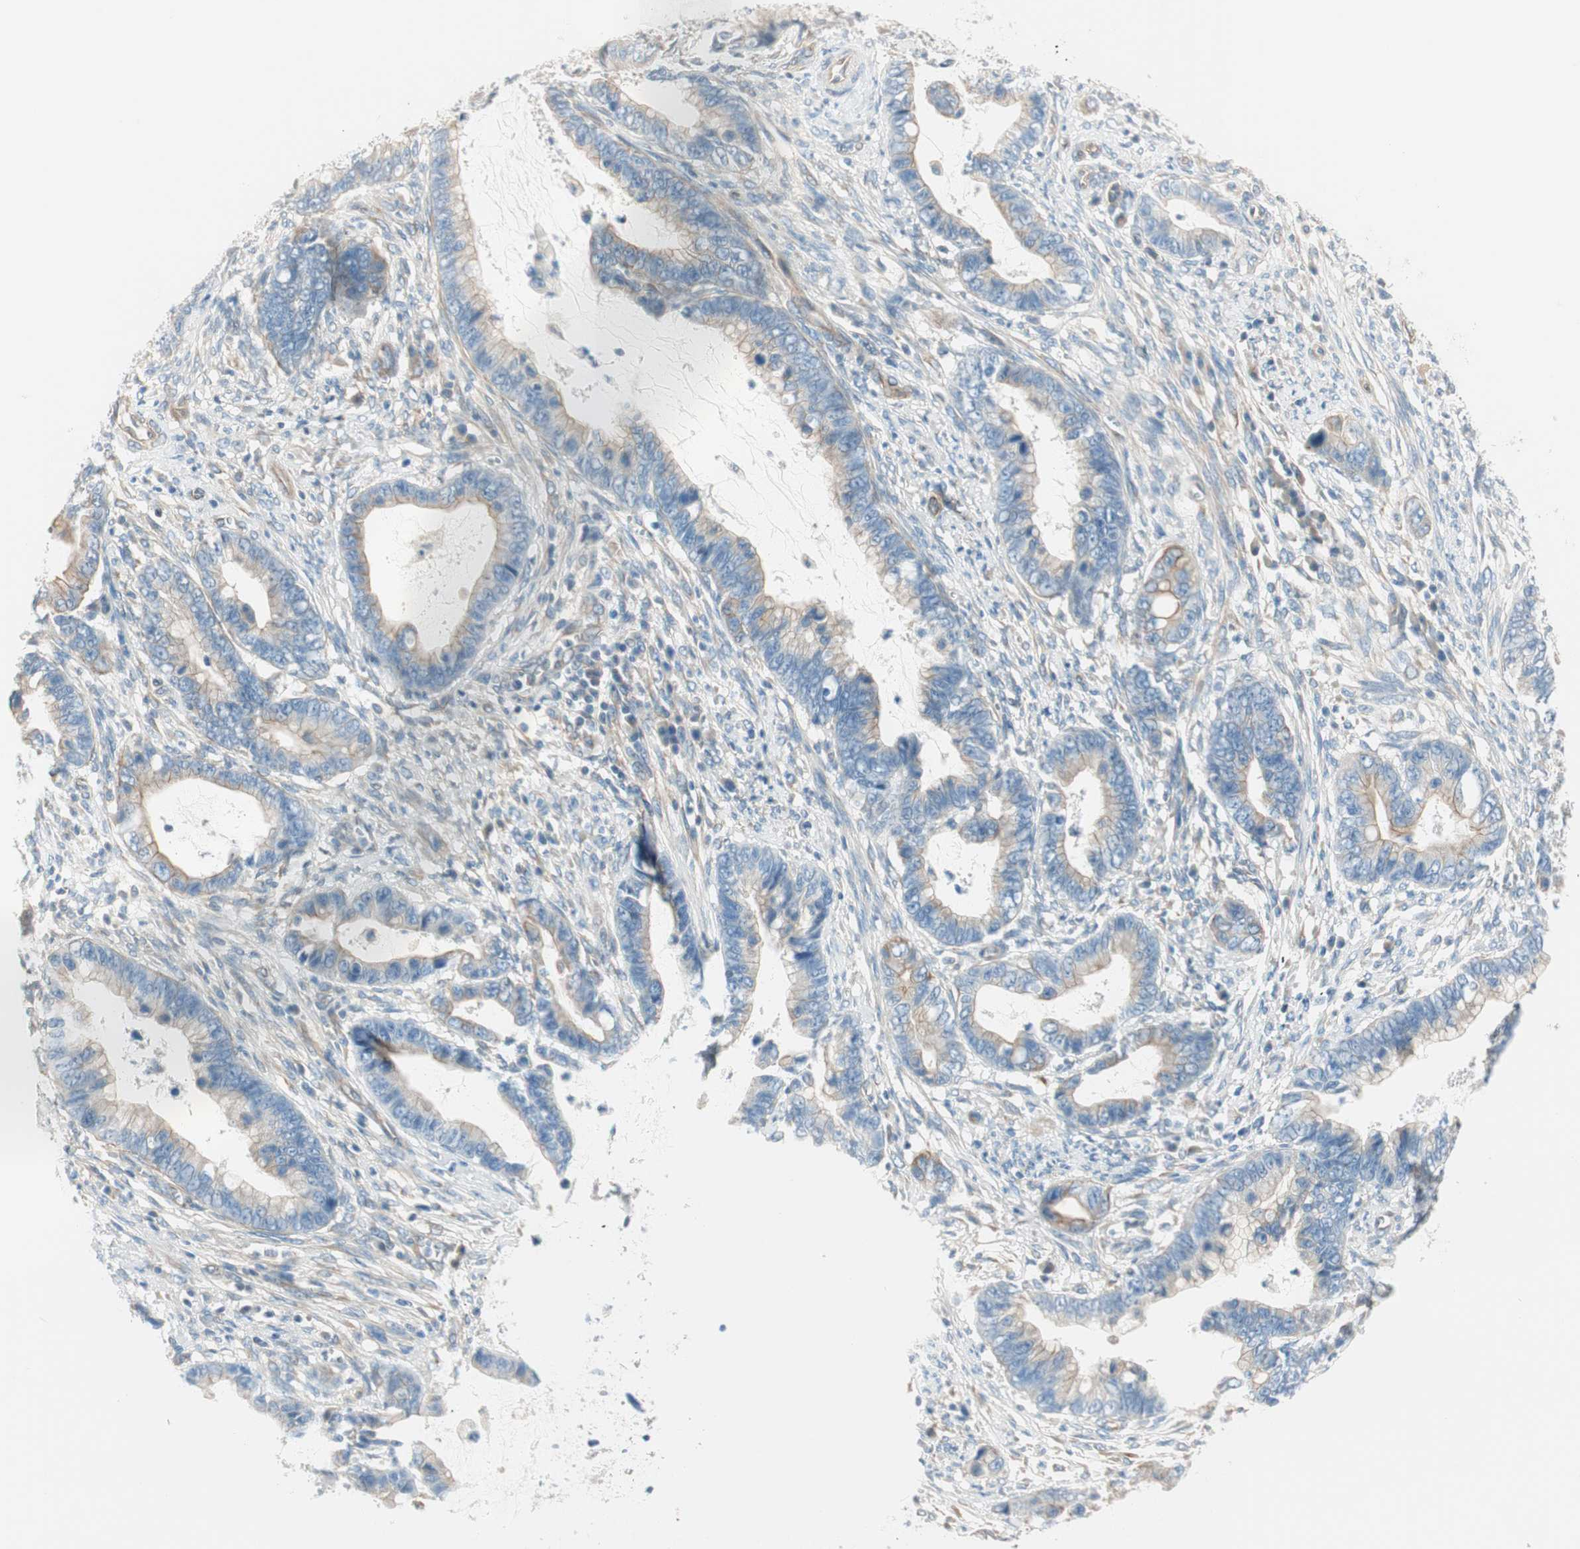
{"staining": {"intensity": "weak", "quantity": ">75%", "location": "cytoplasmic/membranous"}, "tissue": "cervical cancer", "cell_type": "Tumor cells", "image_type": "cancer", "snomed": [{"axis": "morphology", "description": "Adenocarcinoma, NOS"}, {"axis": "topography", "description": "Cervix"}], "caption": "A histopathology image showing weak cytoplasmic/membranous expression in approximately >75% of tumor cells in cervical cancer (adenocarcinoma), as visualized by brown immunohistochemical staining.", "gene": "CDK3", "patient": {"sex": "female", "age": 44}}